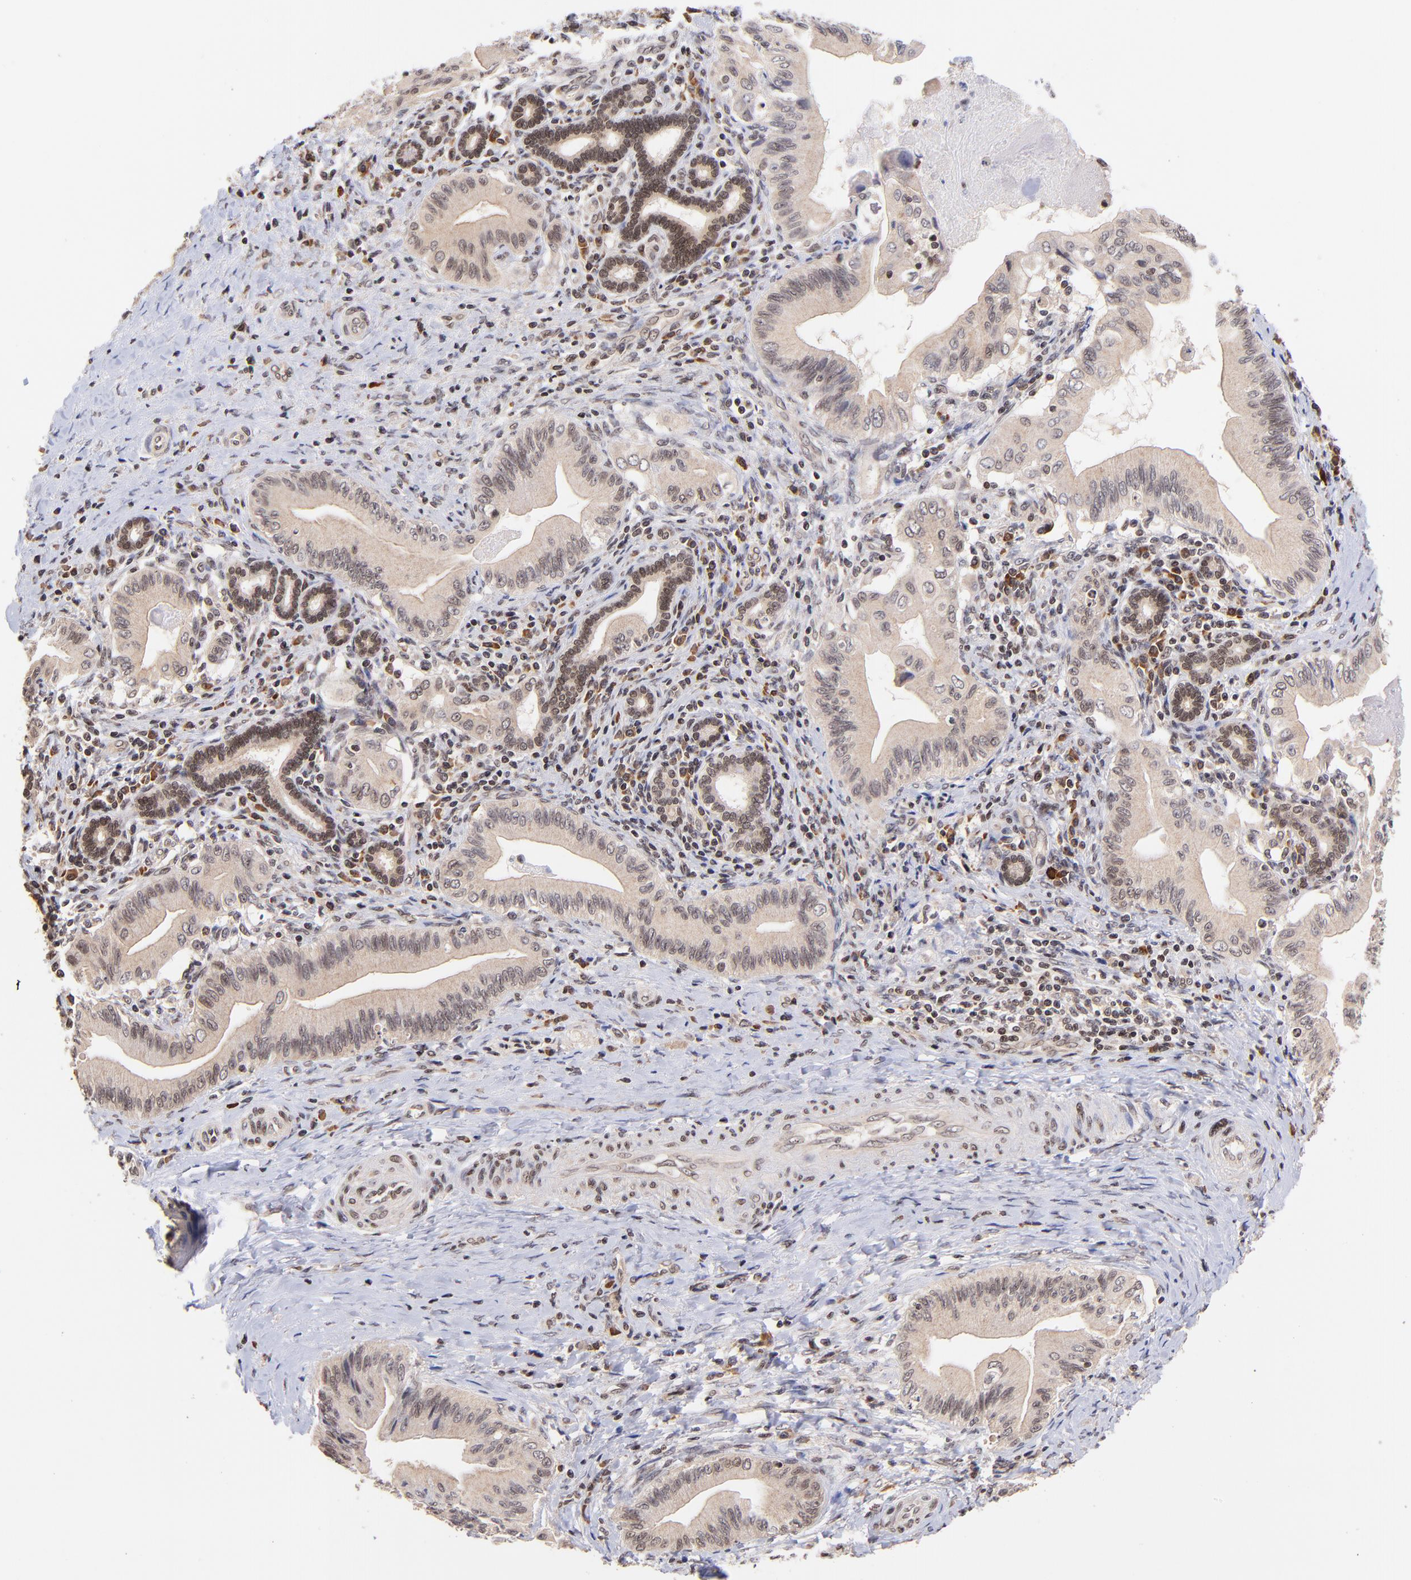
{"staining": {"intensity": "weak", "quantity": ">75%", "location": "cytoplasmic/membranous"}, "tissue": "liver cancer", "cell_type": "Tumor cells", "image_type": "cancer", "snomed": [{"axis": "morphology", "description": "Cholangiocarcinoma"}, {"axis": "topography", "description": "Liver"}], "caption": "Tumor cells demonstrate low levels of weak cytoplasmic/membranous staining in about >75% of cells in human cholangiocarcinoma (liver).", "gene": "WDR25", "patient": {"sex": "male", "age": 58}}